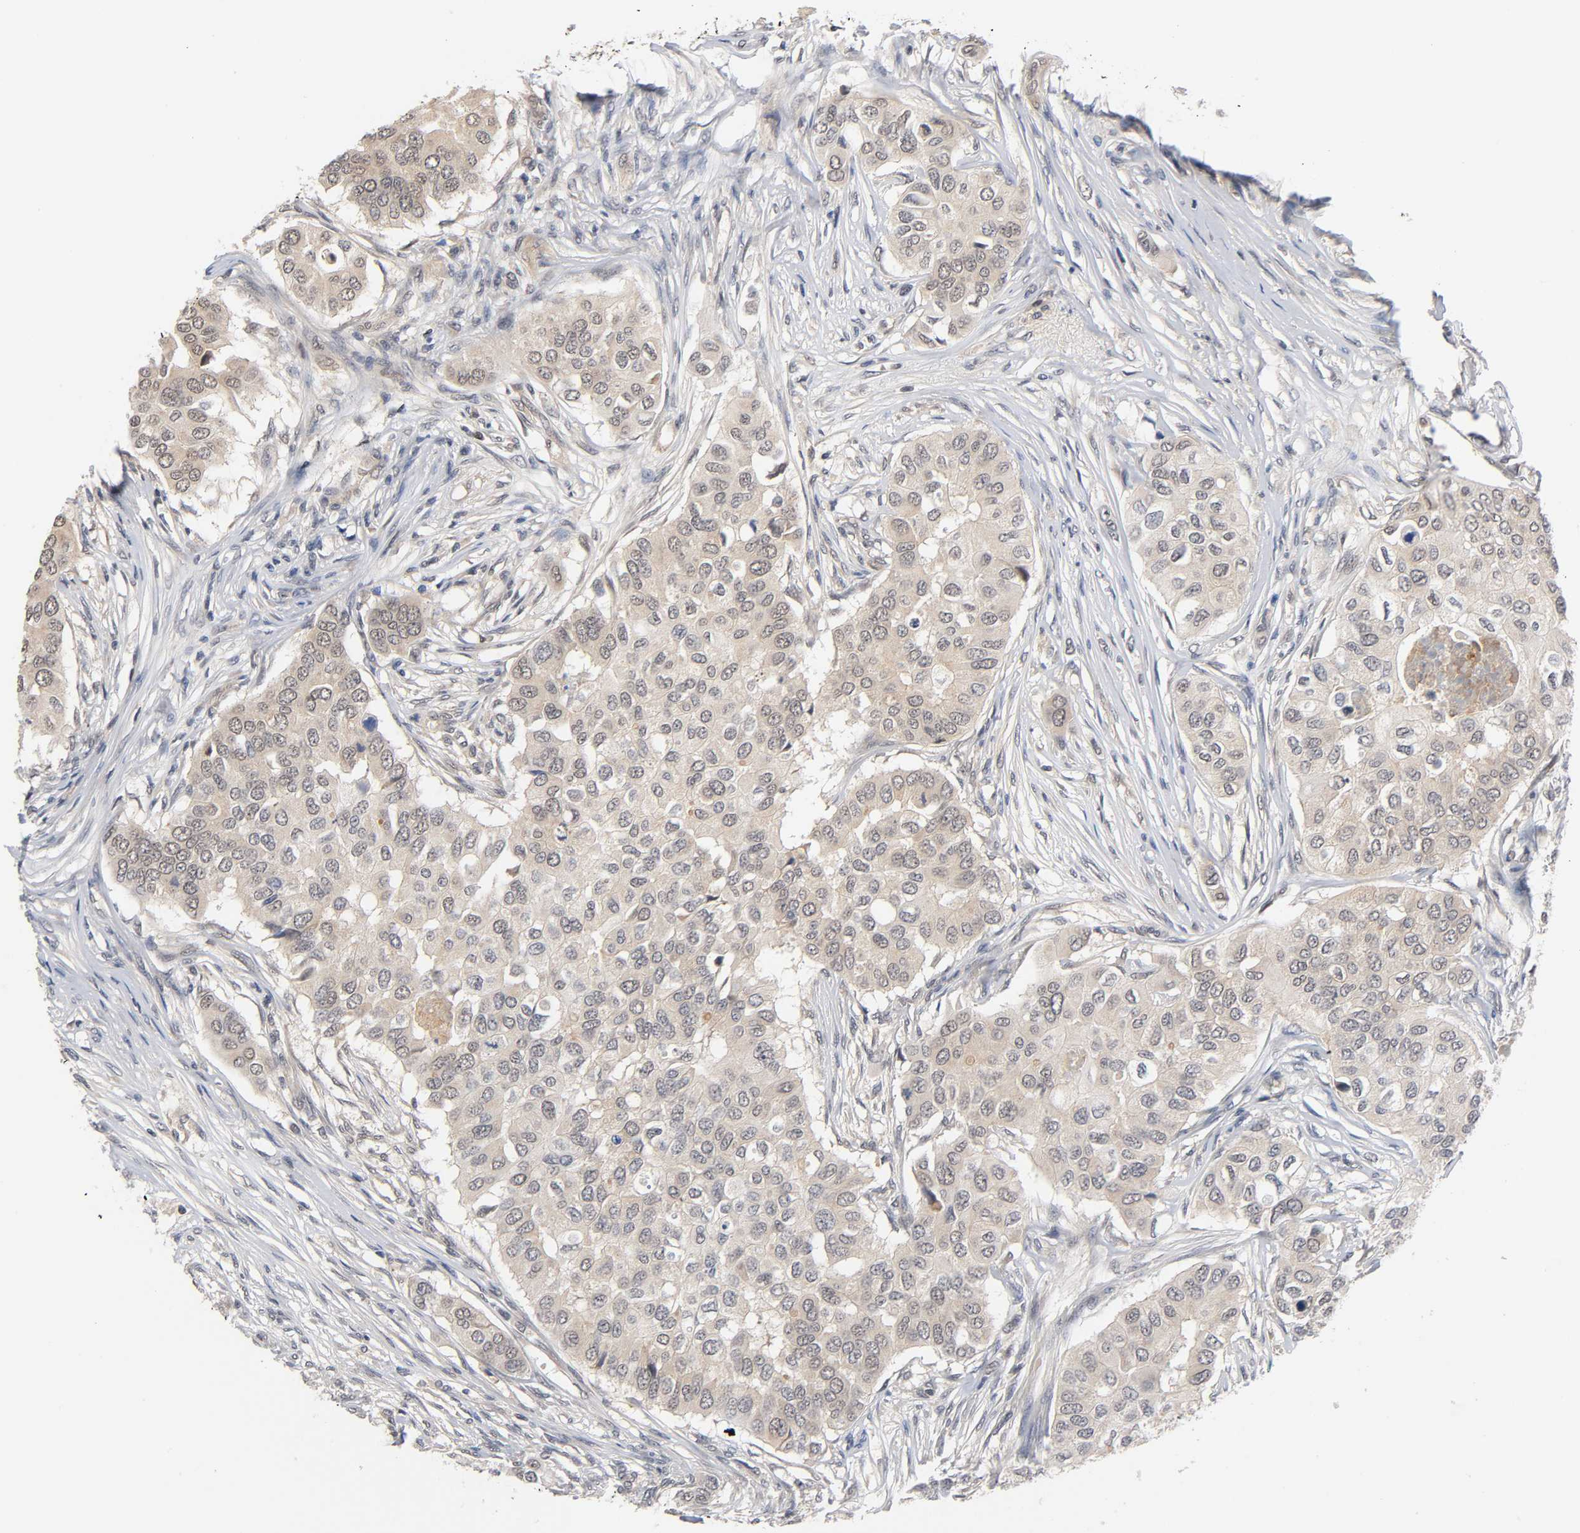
{"staining": {"intensity": "weak", "quantity": ">75%", "location": "cytoplasmic/membranous,nuclear"}, "tissue": "breast cancer", "cell_type": "Tumor cells", "image_type": "cancer", "snomed": [{"axis": "morphology", "description": "Normal tissue, NOS"}, {"axis": "morphology", "description": "Duct carcinoma"}, {"axis": "topography", "description": "Breast"}], "caption": "A histopathology image of breast cancer stained for a protein demonstrates weak cytoplasmic/membranous and nuclear brown staining in tumor cells.", "gene": "PRKAB1", "patient": {"sex": "female", "age": 49}}